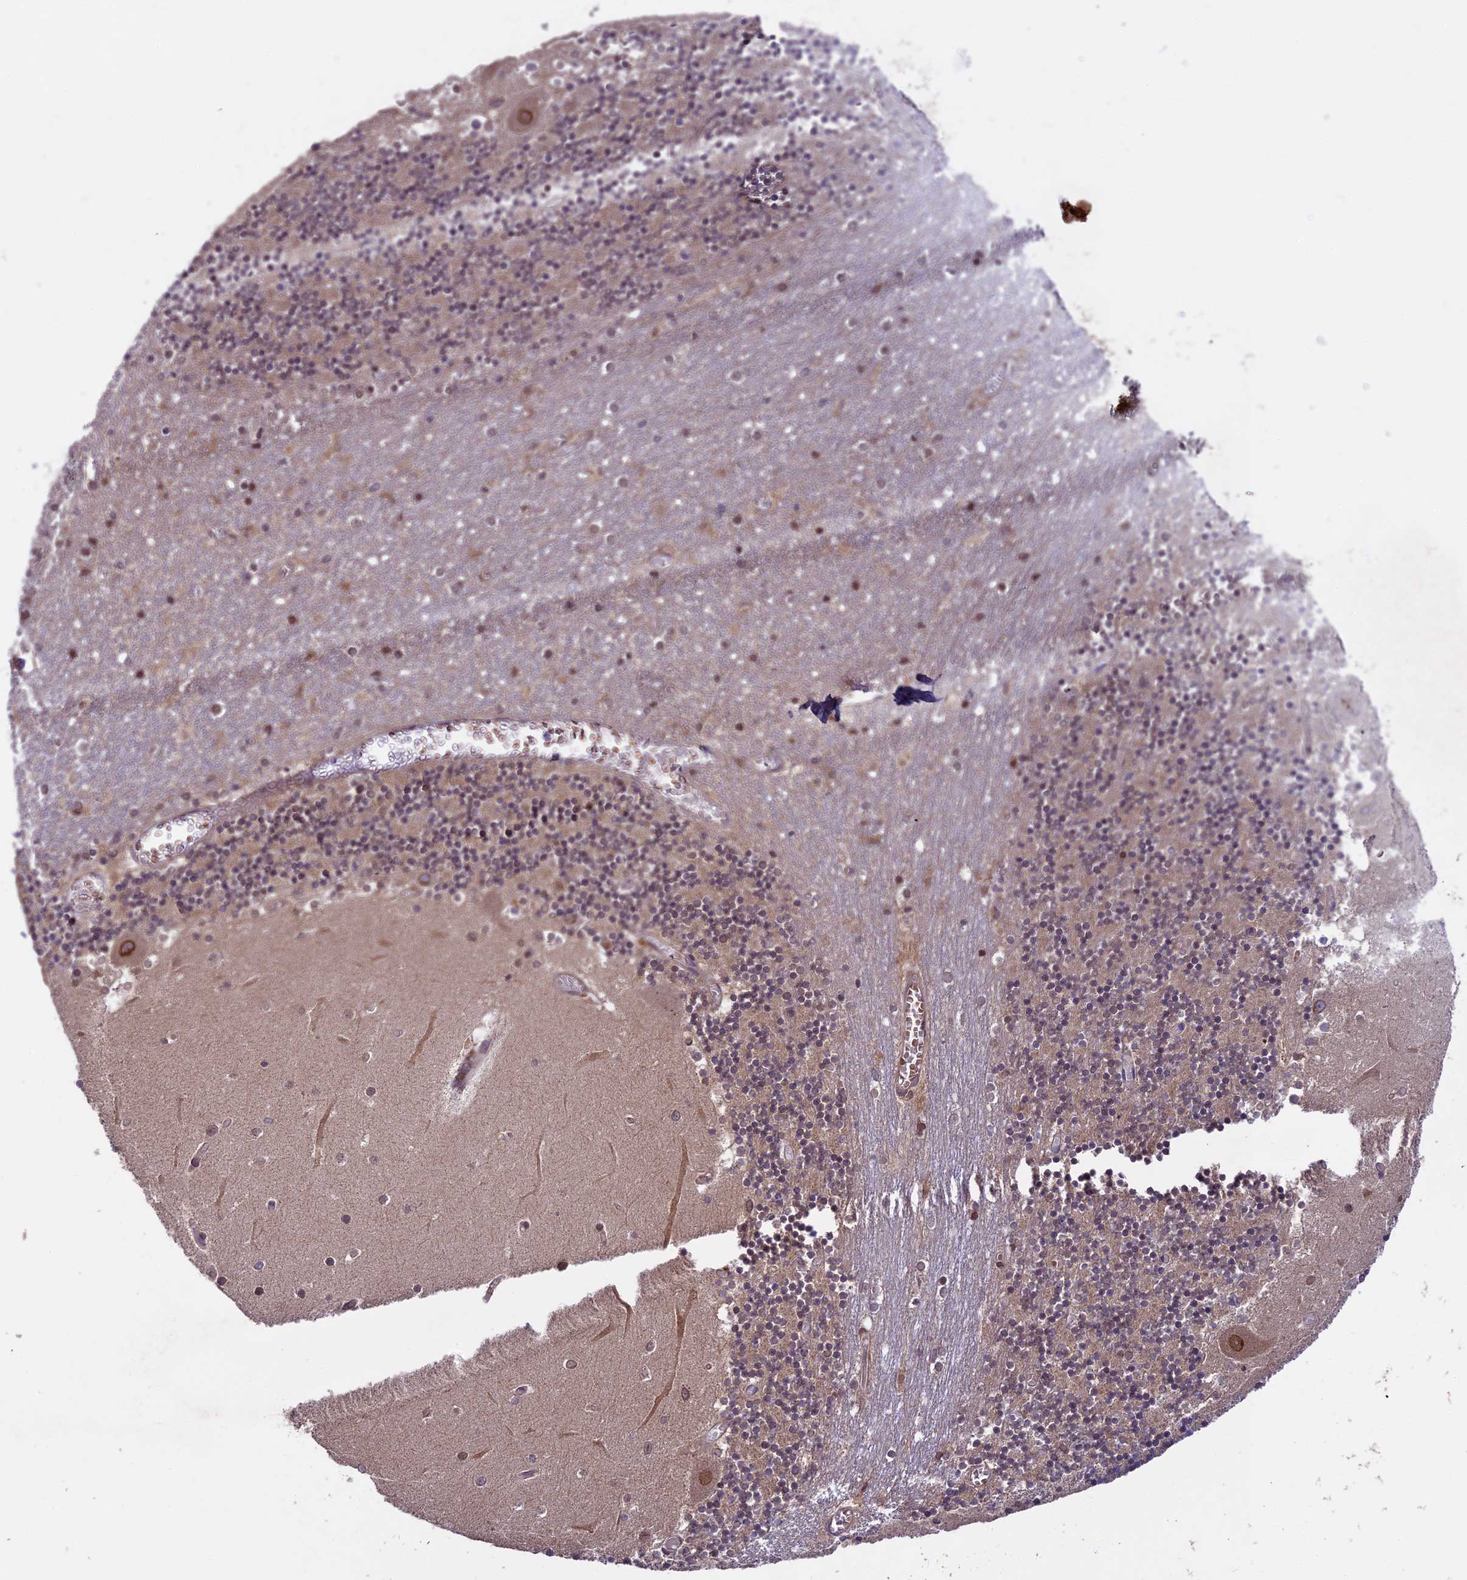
{"staining": {"intensity": "weak", "quantity": "25%-75%", "location": "cytoplasmic/membranous"}, "tissue": "cerebellum", "cell_type": "Cells in granular layer", "image_type": "normal", "snomed": [{"axis": "morphology", "description": "Normal tissue, NOS"}, {"axis": "topography", "description": "Cerebellum"}], "caption": "A high-resolution histopathology image shows IHC staining of normal cerebellum, which reveals weak cytoplasmic/membranous expression in about 25%-75% of cells in granular layer. The protein of interest is stained brown, and the nuclei are stained in blue (DAB IHC with brightfield microscopy, high magnification).", "gene": "CCDC125", "patient": {"sex": "female", "age": 28}}